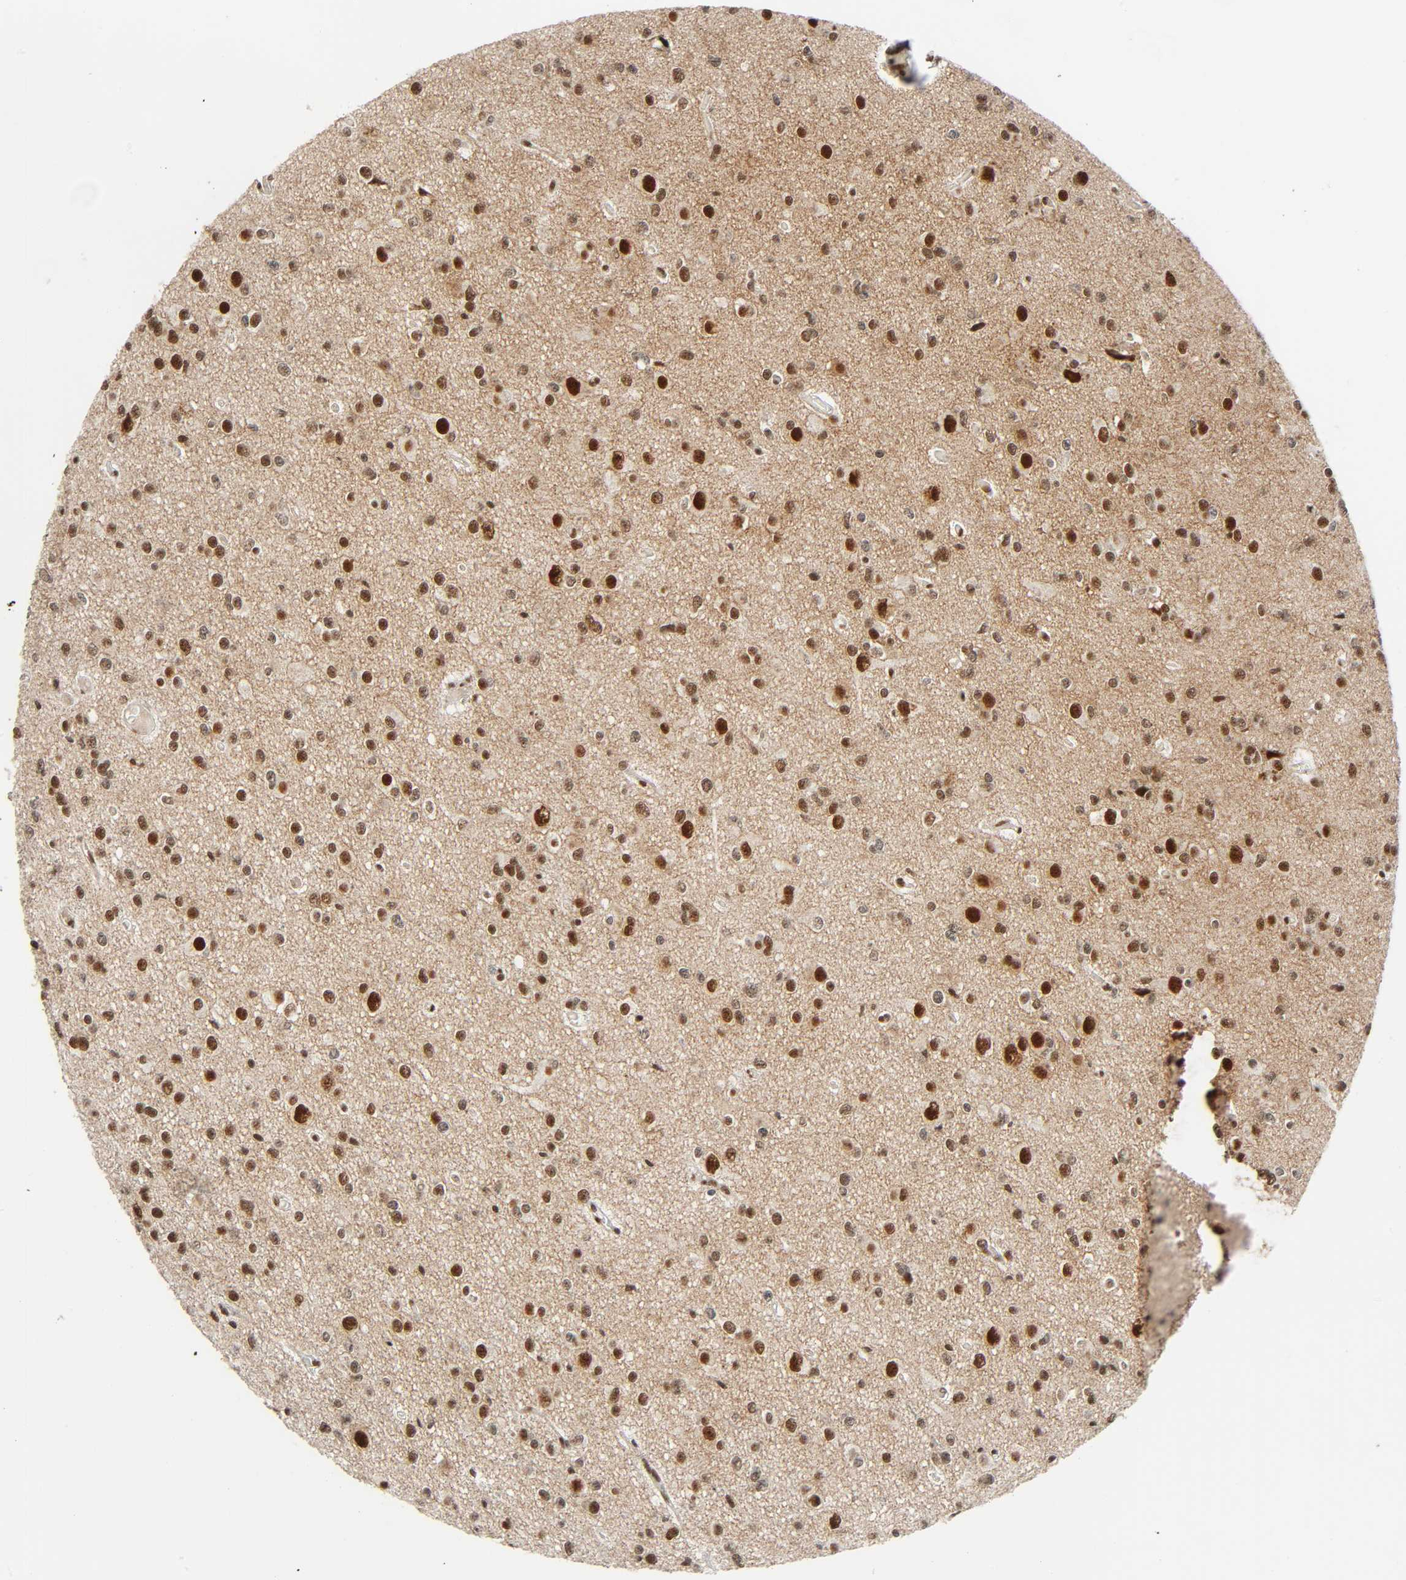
{"staining": {"intensity": "strong", "quantity": ">75%", "location": "nuclear"}, "tissue": "glioma", "cell_type": "Tumor cells", "image_type": "cancer", "snomed": [{"axis": "morphology", "description": "Glioma, malignant, Low grade"}, {"axis": "topography", "description": "Brain"}], "caption": "Tumor cells reveal strong nuclear staining in about >75% of cells in malignant glioma (low-grade).", "gene": "CDK9", "patient": {"sex": "male", "age": 42}}